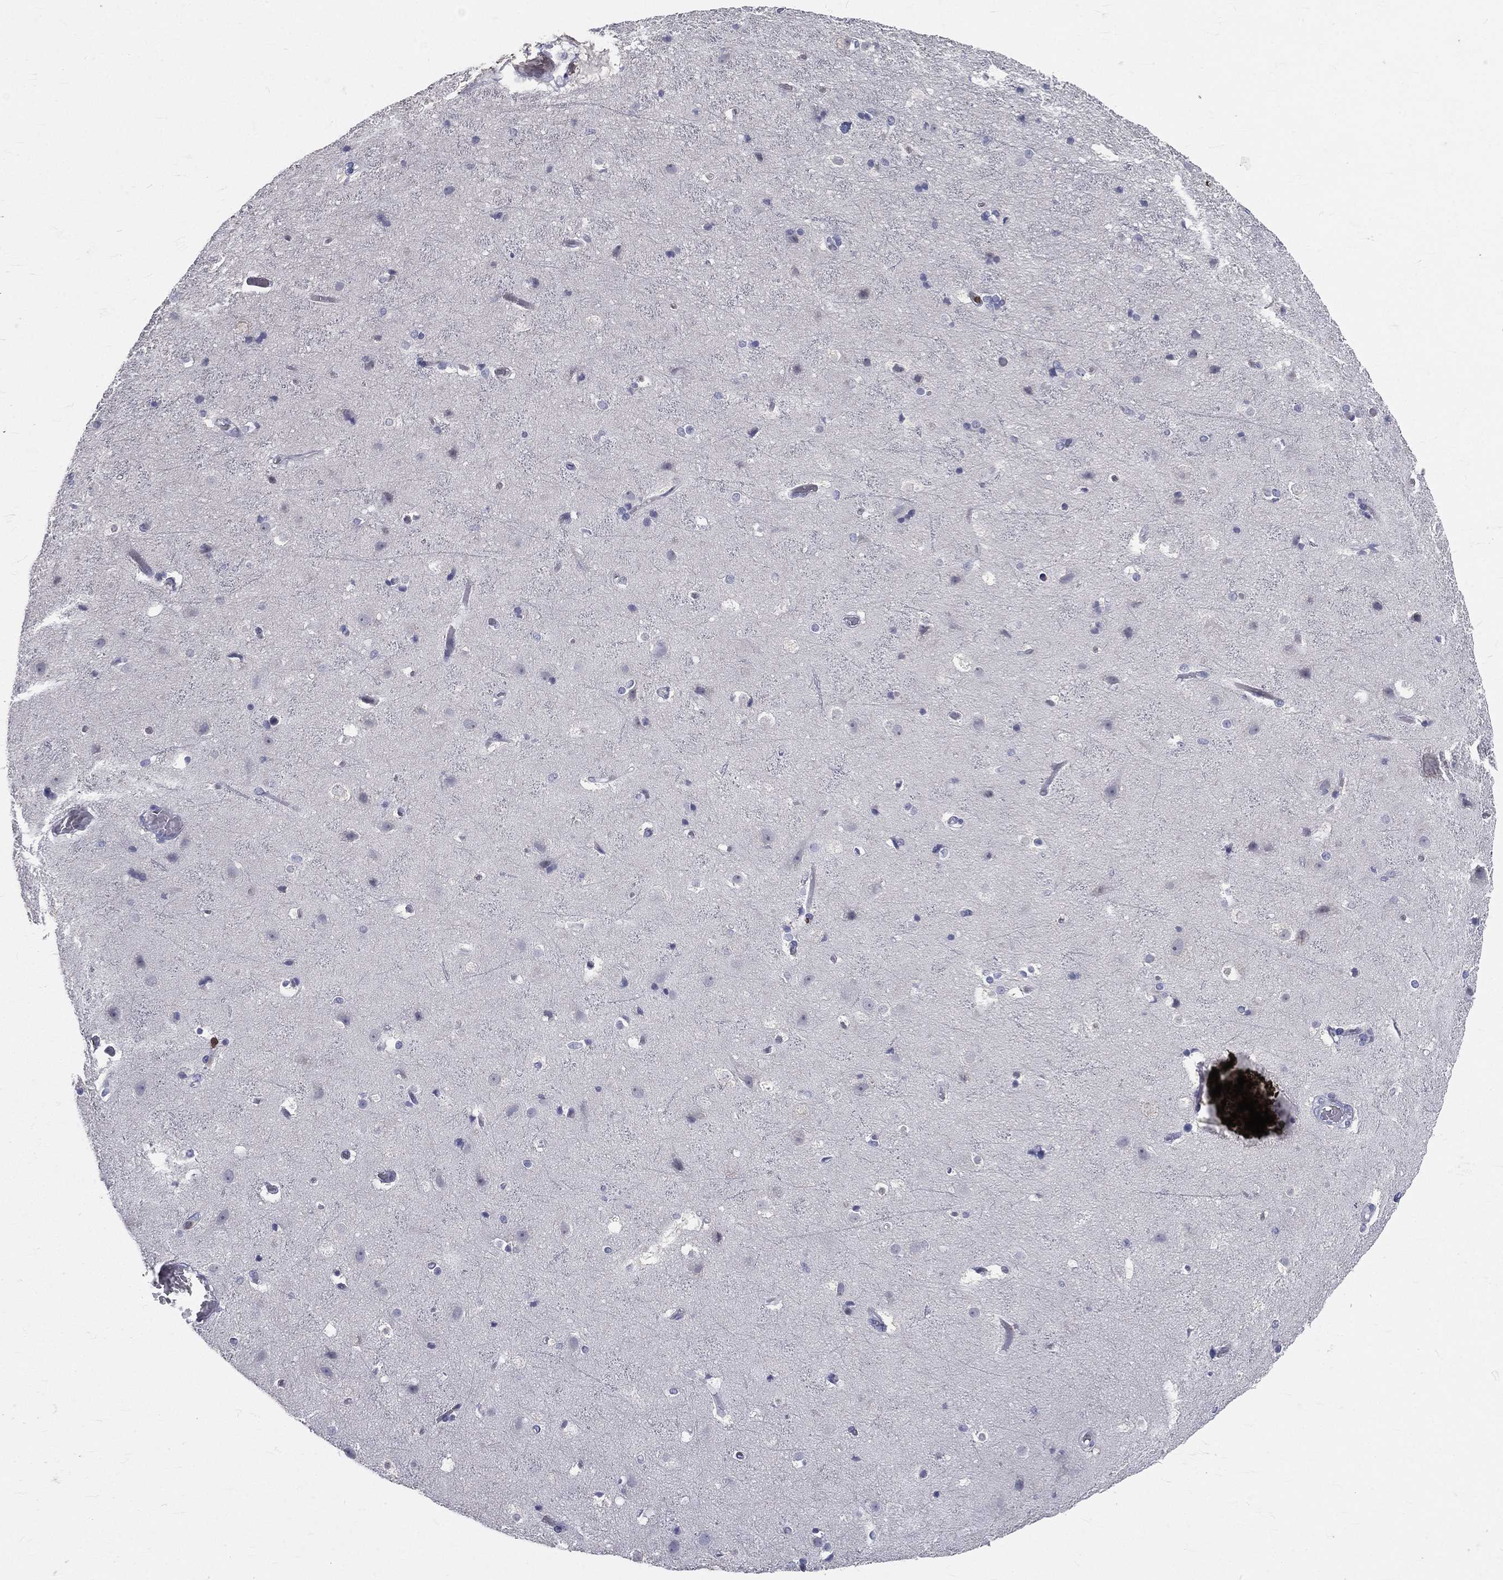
{"staining": {"intensity": "negative", "quantity": "none", "location": "none"}, "tissue": "cerebral cortex", "cell_type": "Endothelial cells", "image_type": "normal", "snomed": [{"axis": "morphology", "description": "Normal tissue, NOS"}, {"axis": "topography", "description": "Cerebral cortex"}], "caption": "Immunohistochemistry of normal human cerebral cortex shows no positivity in endothelial cells.", "gene": "CTSW", "patient": {"sex": "female", "age": 52}}